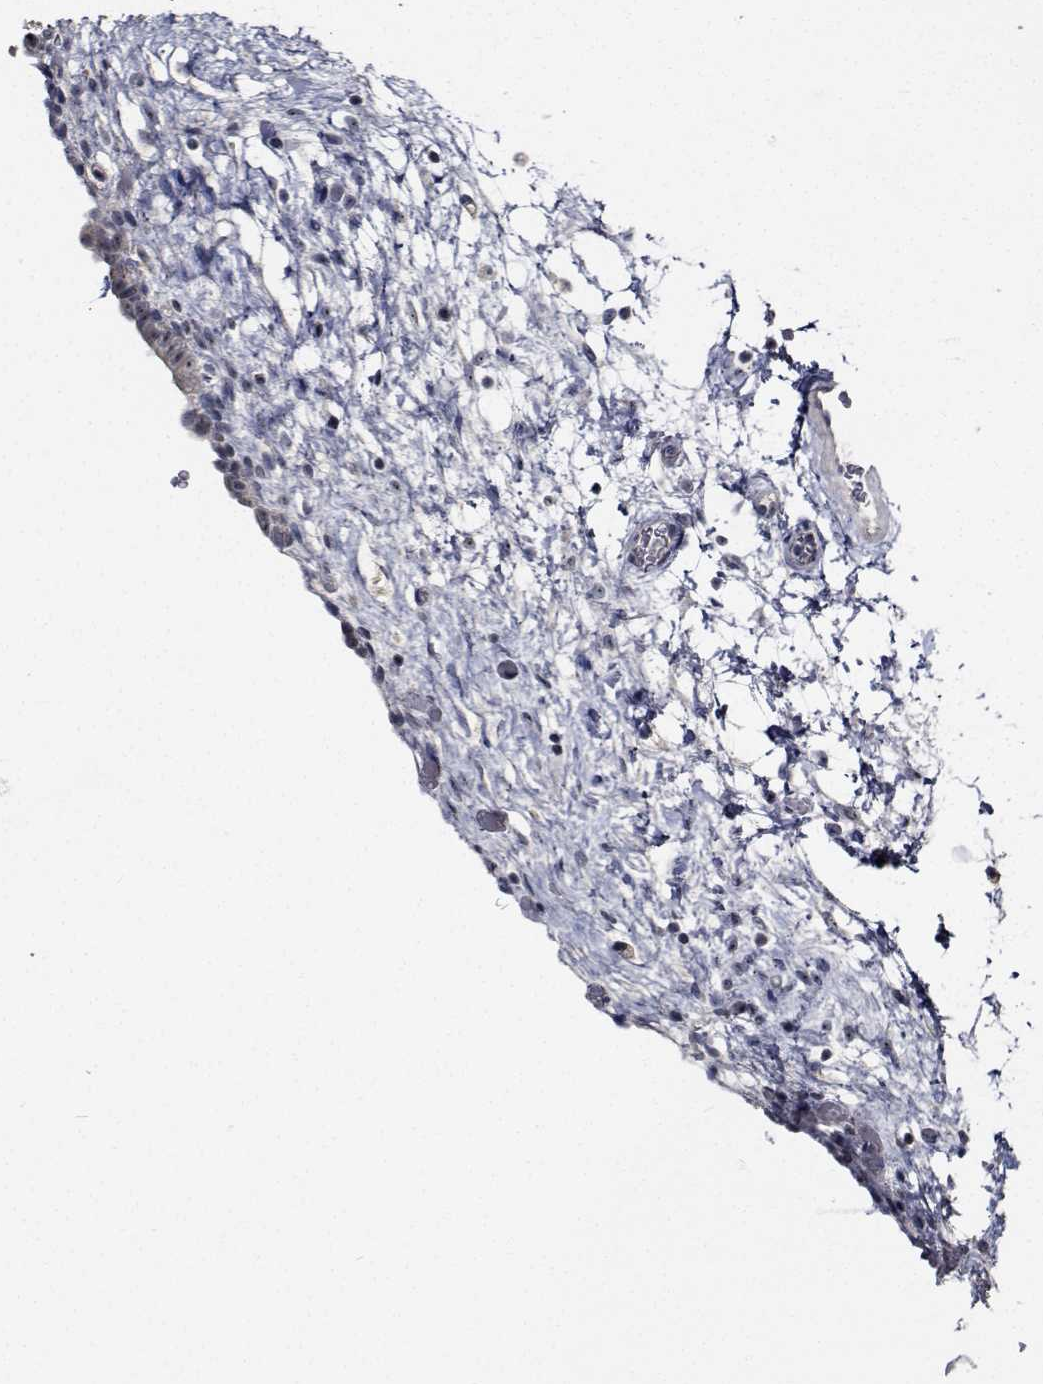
{"staining": {"intensity": "weak", "quantity": "25%-75%", "location": "nuclear"}, "tissue": "urinary bladder", "cell_type": "Urothelial cells", "image_type": "normal", "snomed": [{"axis": "morphology", "description": "Normal tissue, NOS"}, {"axis": "topography", "description": "Urinary bladder"}], "caption": "An IHC micrograph of normal tissue is shown. Protein staining in brown labels weak nuclear positivity in urinary bladder within urothelial cells.", "gene": "NVL", "patient": {"sex": "male", "age": 69}}